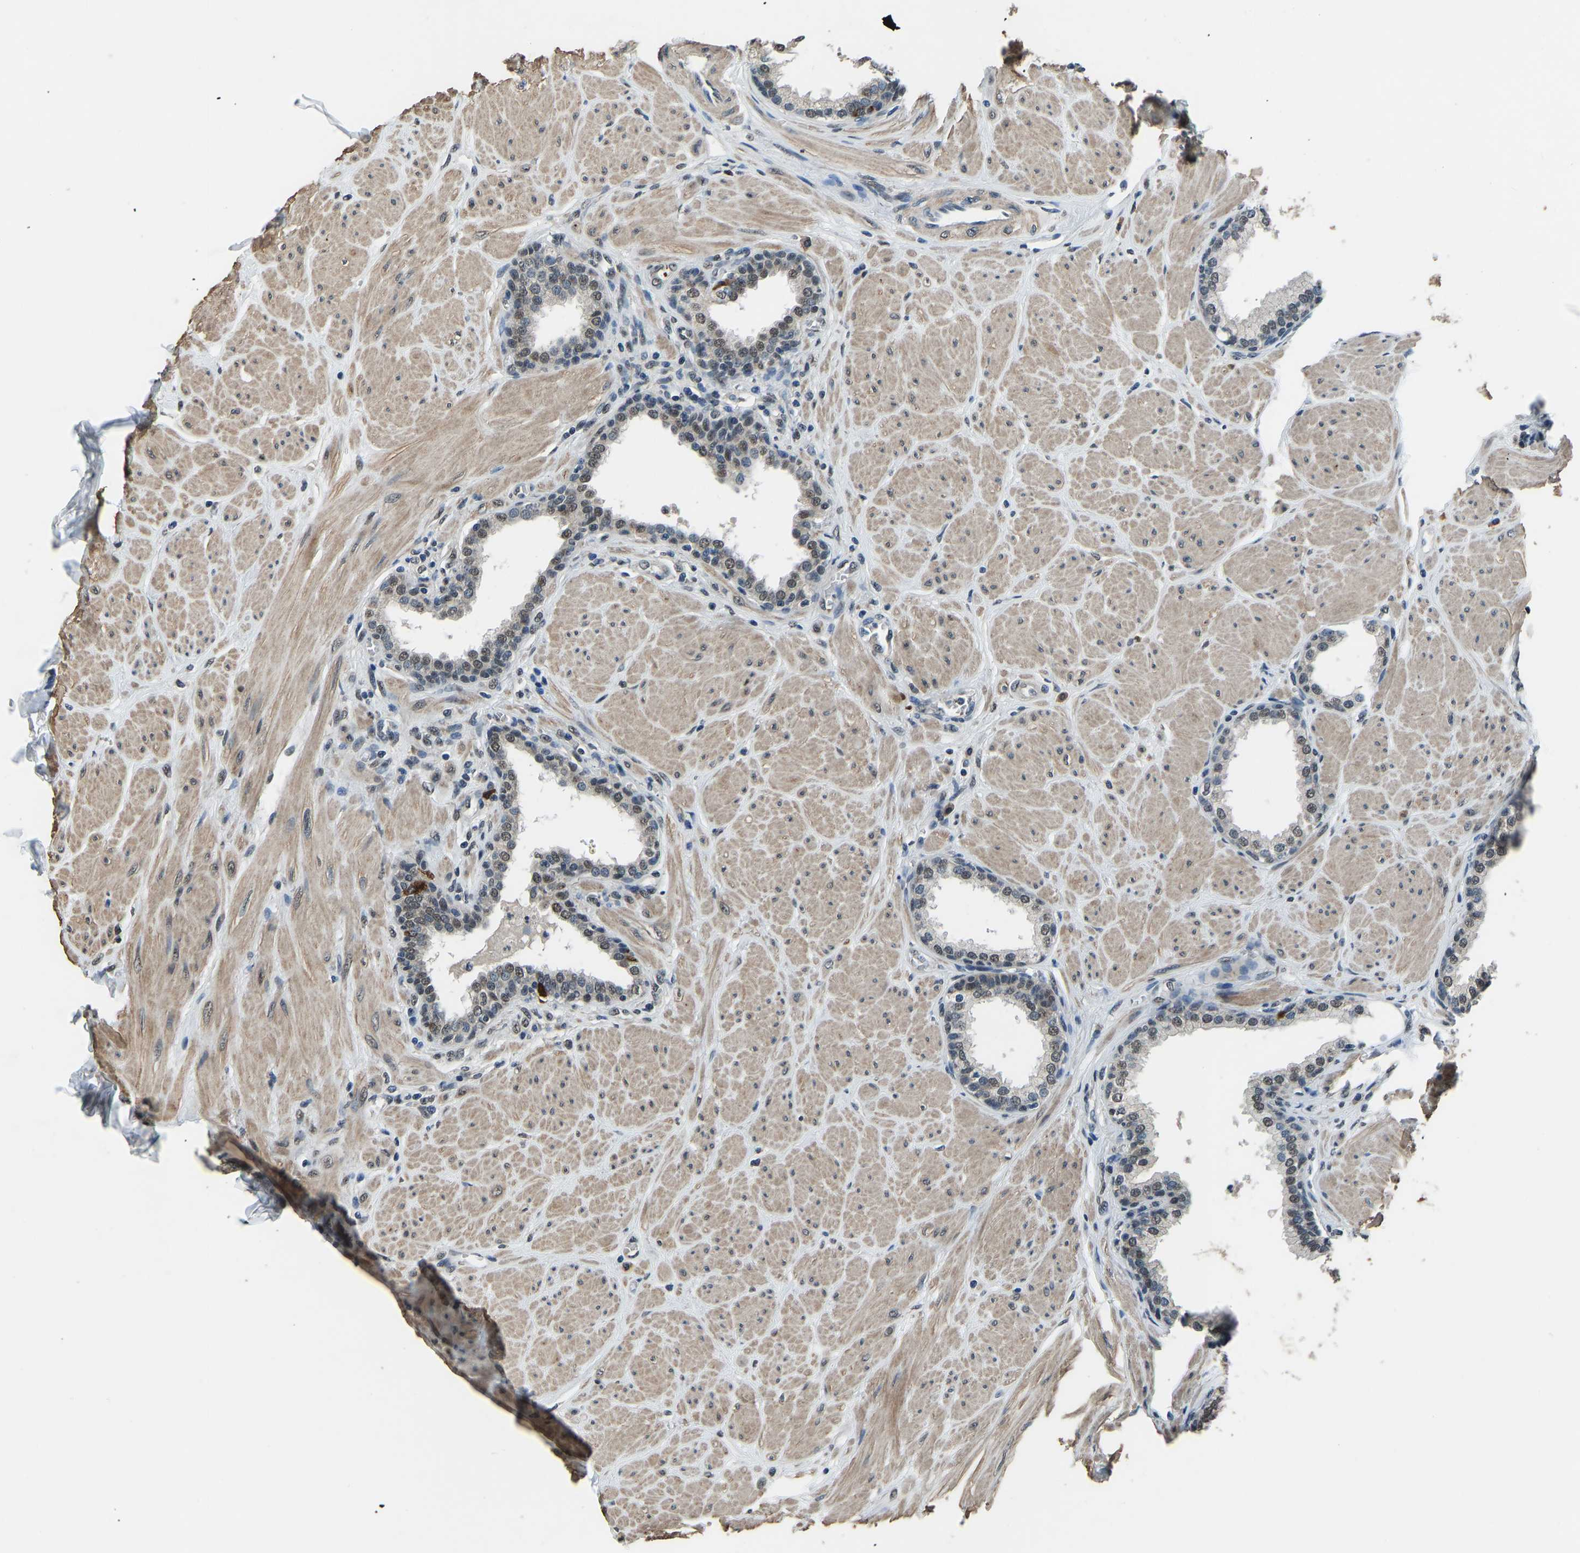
{"staining": {"intensity": "moderate", "quantity": "<25%", "location": "cytoplasmic/membranous,nuclear"}, "tissue": "prostate", "cell_type": "Glandular cells", "image_type": "normal", "snomed": [{"axis": "morphology", "description": "Normal tissue, NOS"}, {"axis": "topography", "description": "Prostate"}], "caption": "High-magnification brightfield microscopy of benign prostate stained with DAB (brown) and counterstained with hematoxylin (blue). glandular cells exhibit moderate cytoplasmic/membranous,nuclear expression is appreciated in about<25% of cells.", "gene": "FOS", "patient": {"sex": "male", "age": 51}}